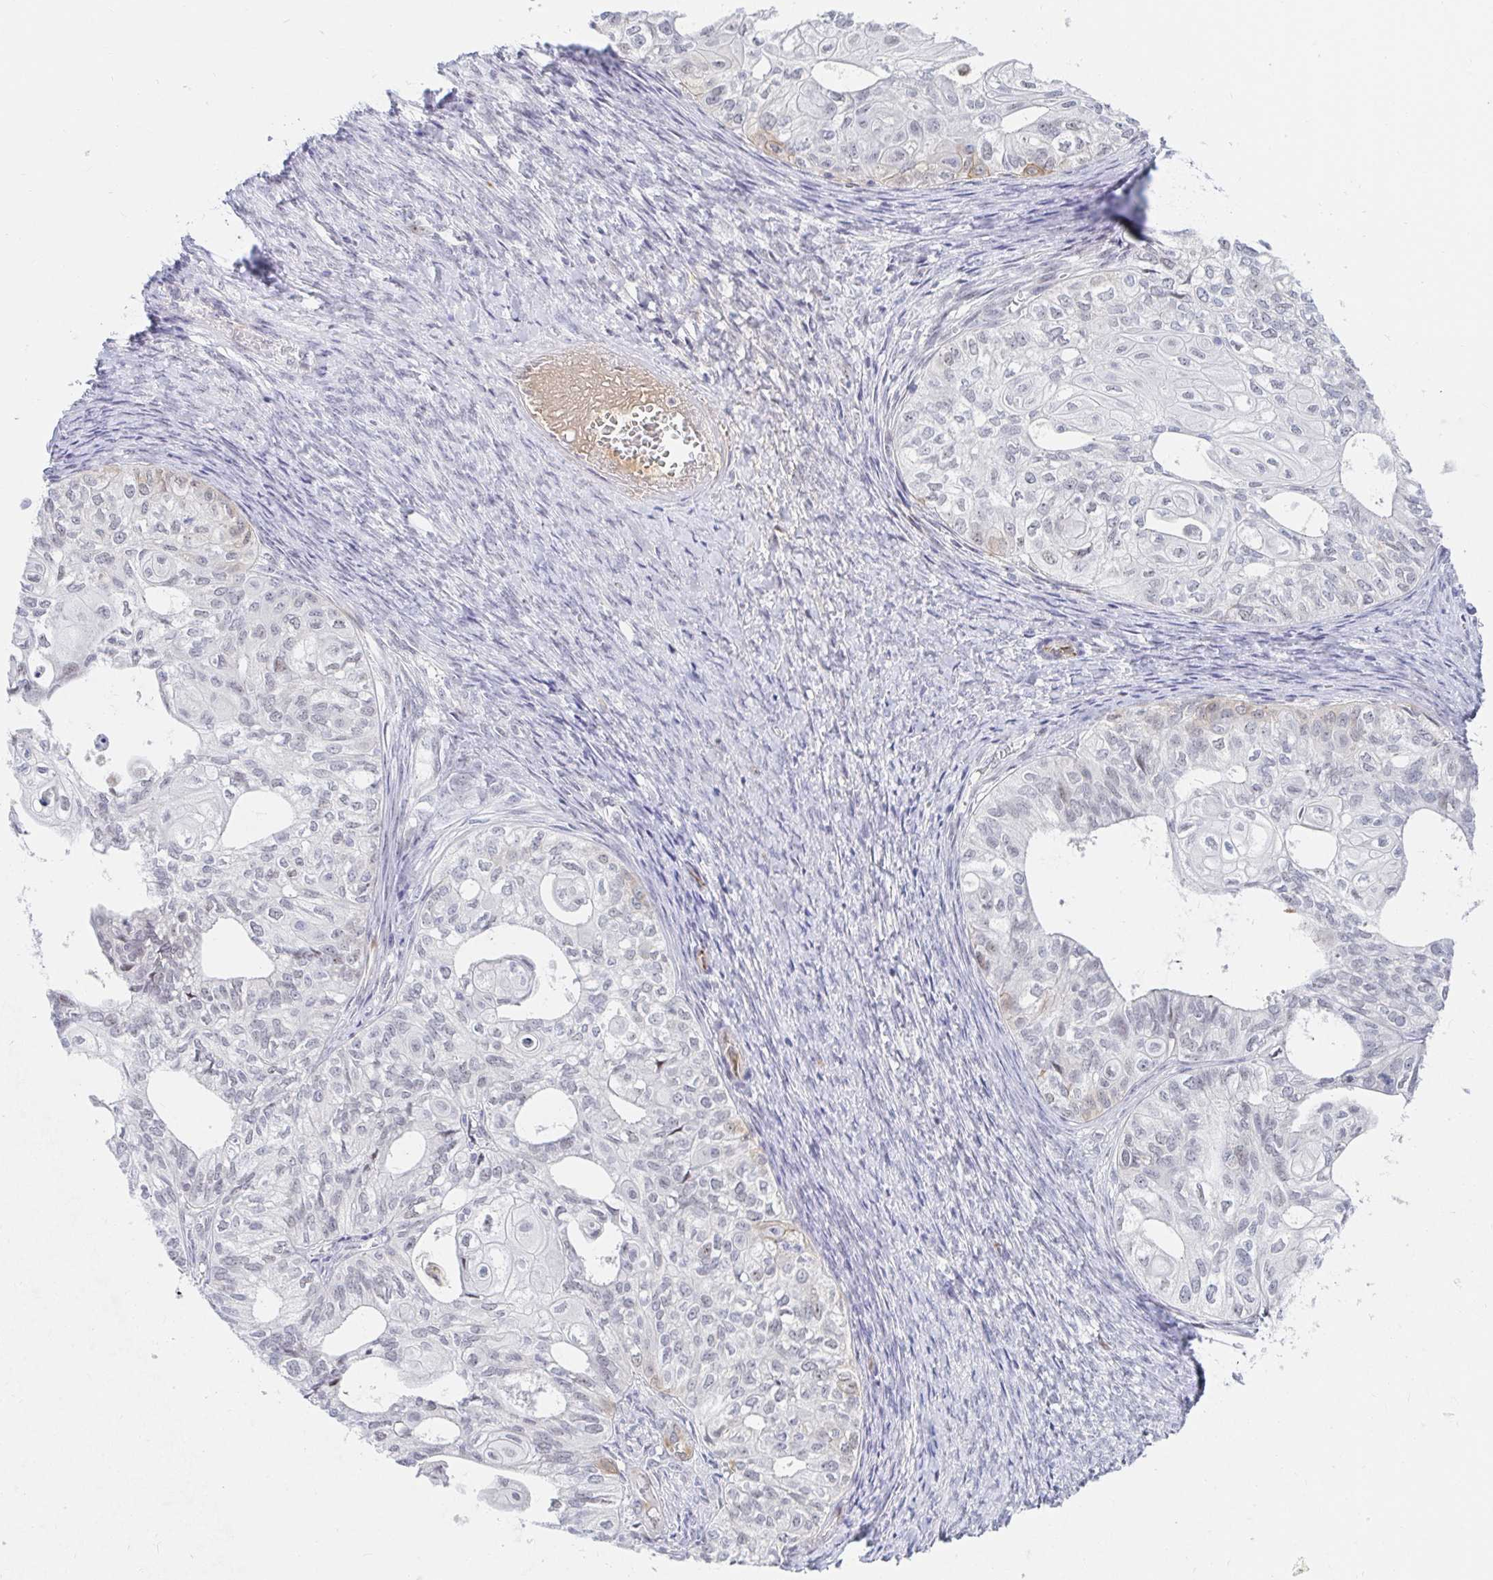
{"staining": {"intensity": "weak", "quantity": "<25%", "location": "nuclear"}, "tissue": "ovarian cancer", "cell_type": "Tumor cells", "image_type": "cancer", "snomed": [{"axis": "morphology", "description": "Carcinoma, endometroid"}, {"axis": "topography", "description": "Ovary"}], "caption": "DAB (3,3'-diaminobenzidine) immunohistochemical staining of human ovarian endometroid carcinoma demonstrates no significant staining in tumor cells. The staining is performed using DAB (3,3'-diaminobenzidine) brown chromogen with nuclei counter-stained in using hematoxylin.", "gene": "COL28A1", "patient": {"sex": "female", "age": 64}}